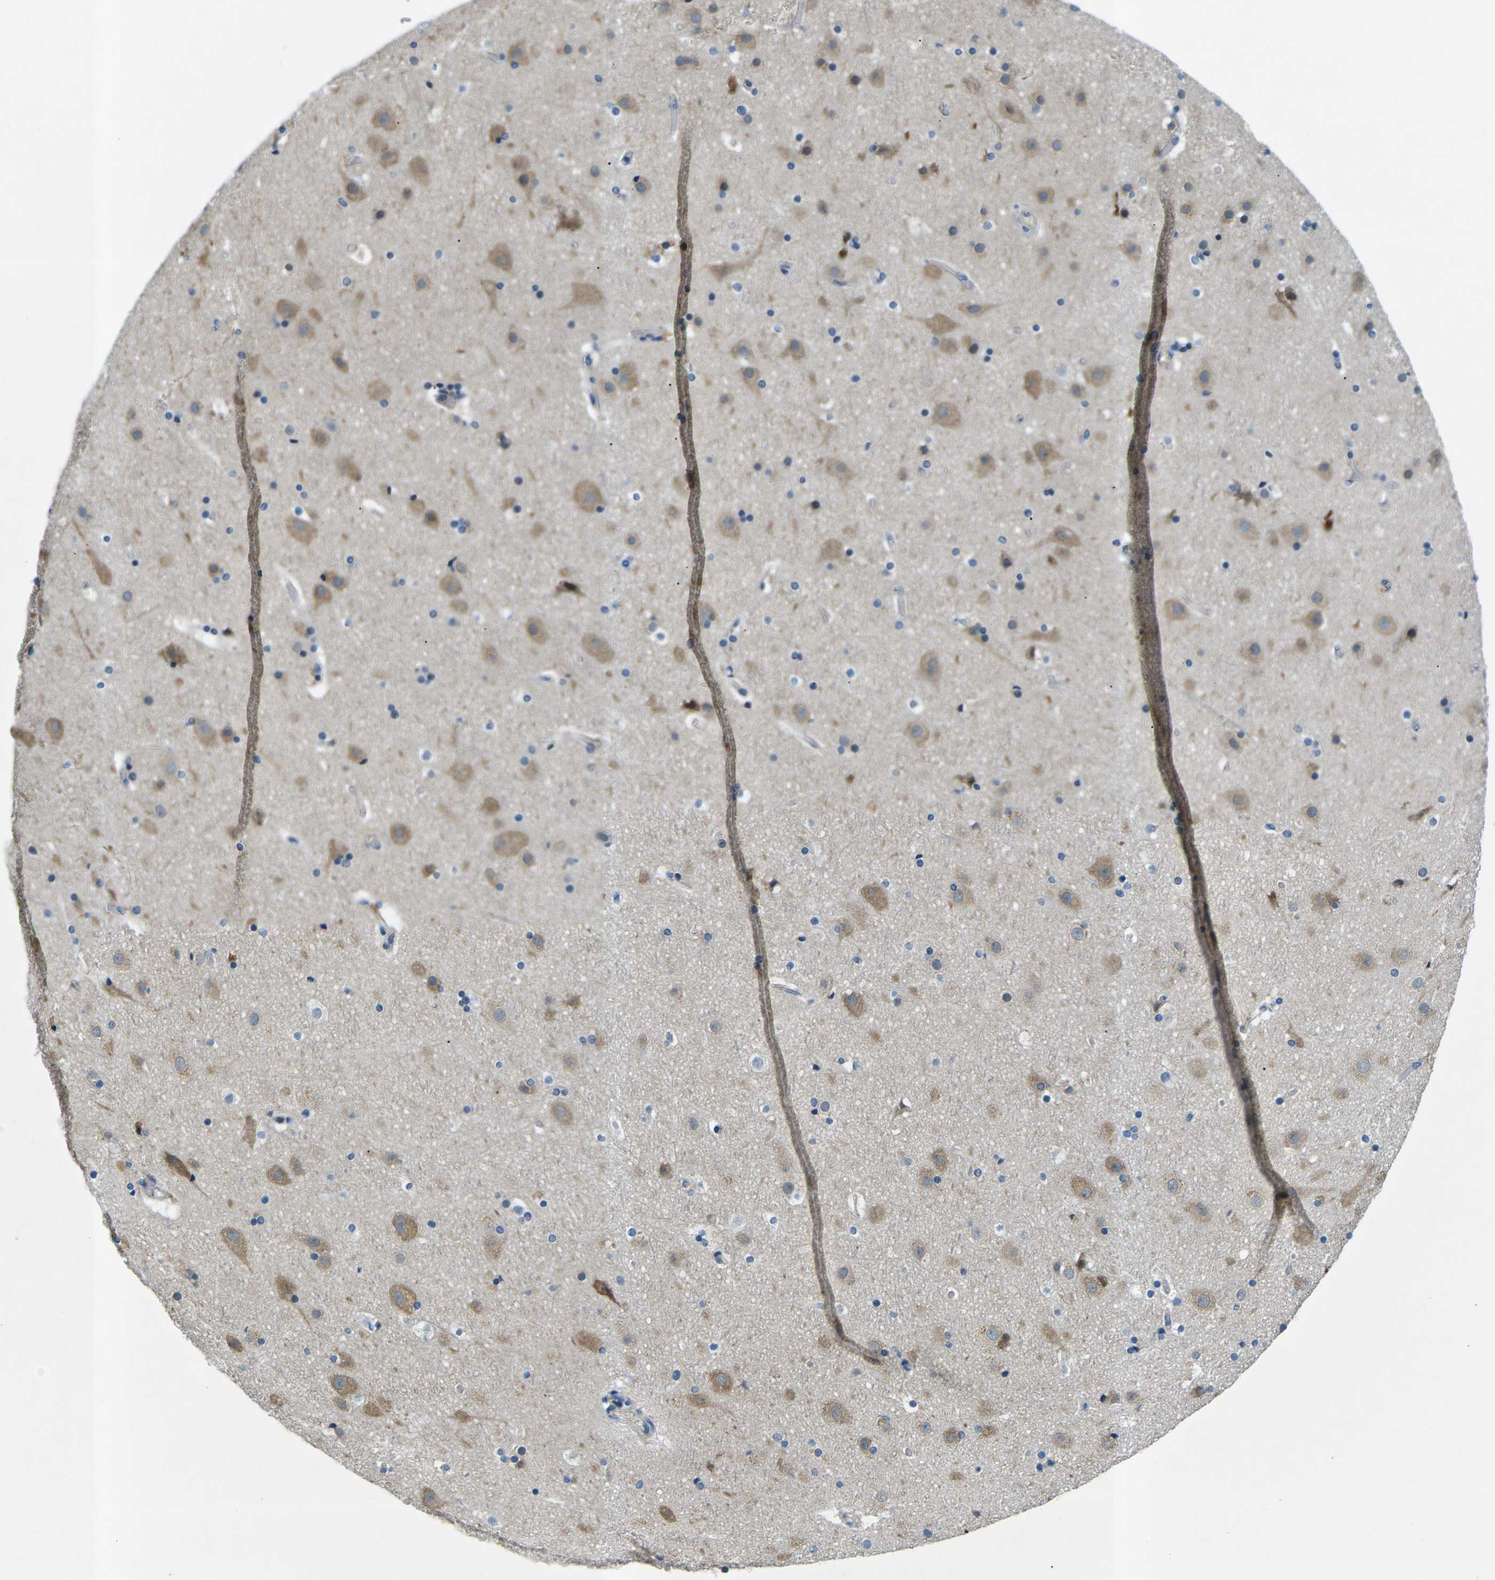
{"staining": {"intensity": "negative", "quantity": "none", "location": "none"}, "tissue": "cerebral cortex", "cell_type": "Endothelial cells", "image_type": "normal", "snomed": [{"axis": "morphology", "description": "Normal tissue, NOS"}, {"axis": "topography", "description": "Cerebral cortex"}], "caption": "This is an immunohistochemistry (IHC) photomicrograph of normal cerebral cortex. There is no expression in endothelial cells.", "gene": "CTNND1", "patient": {"sex": "male", "age": 57}}